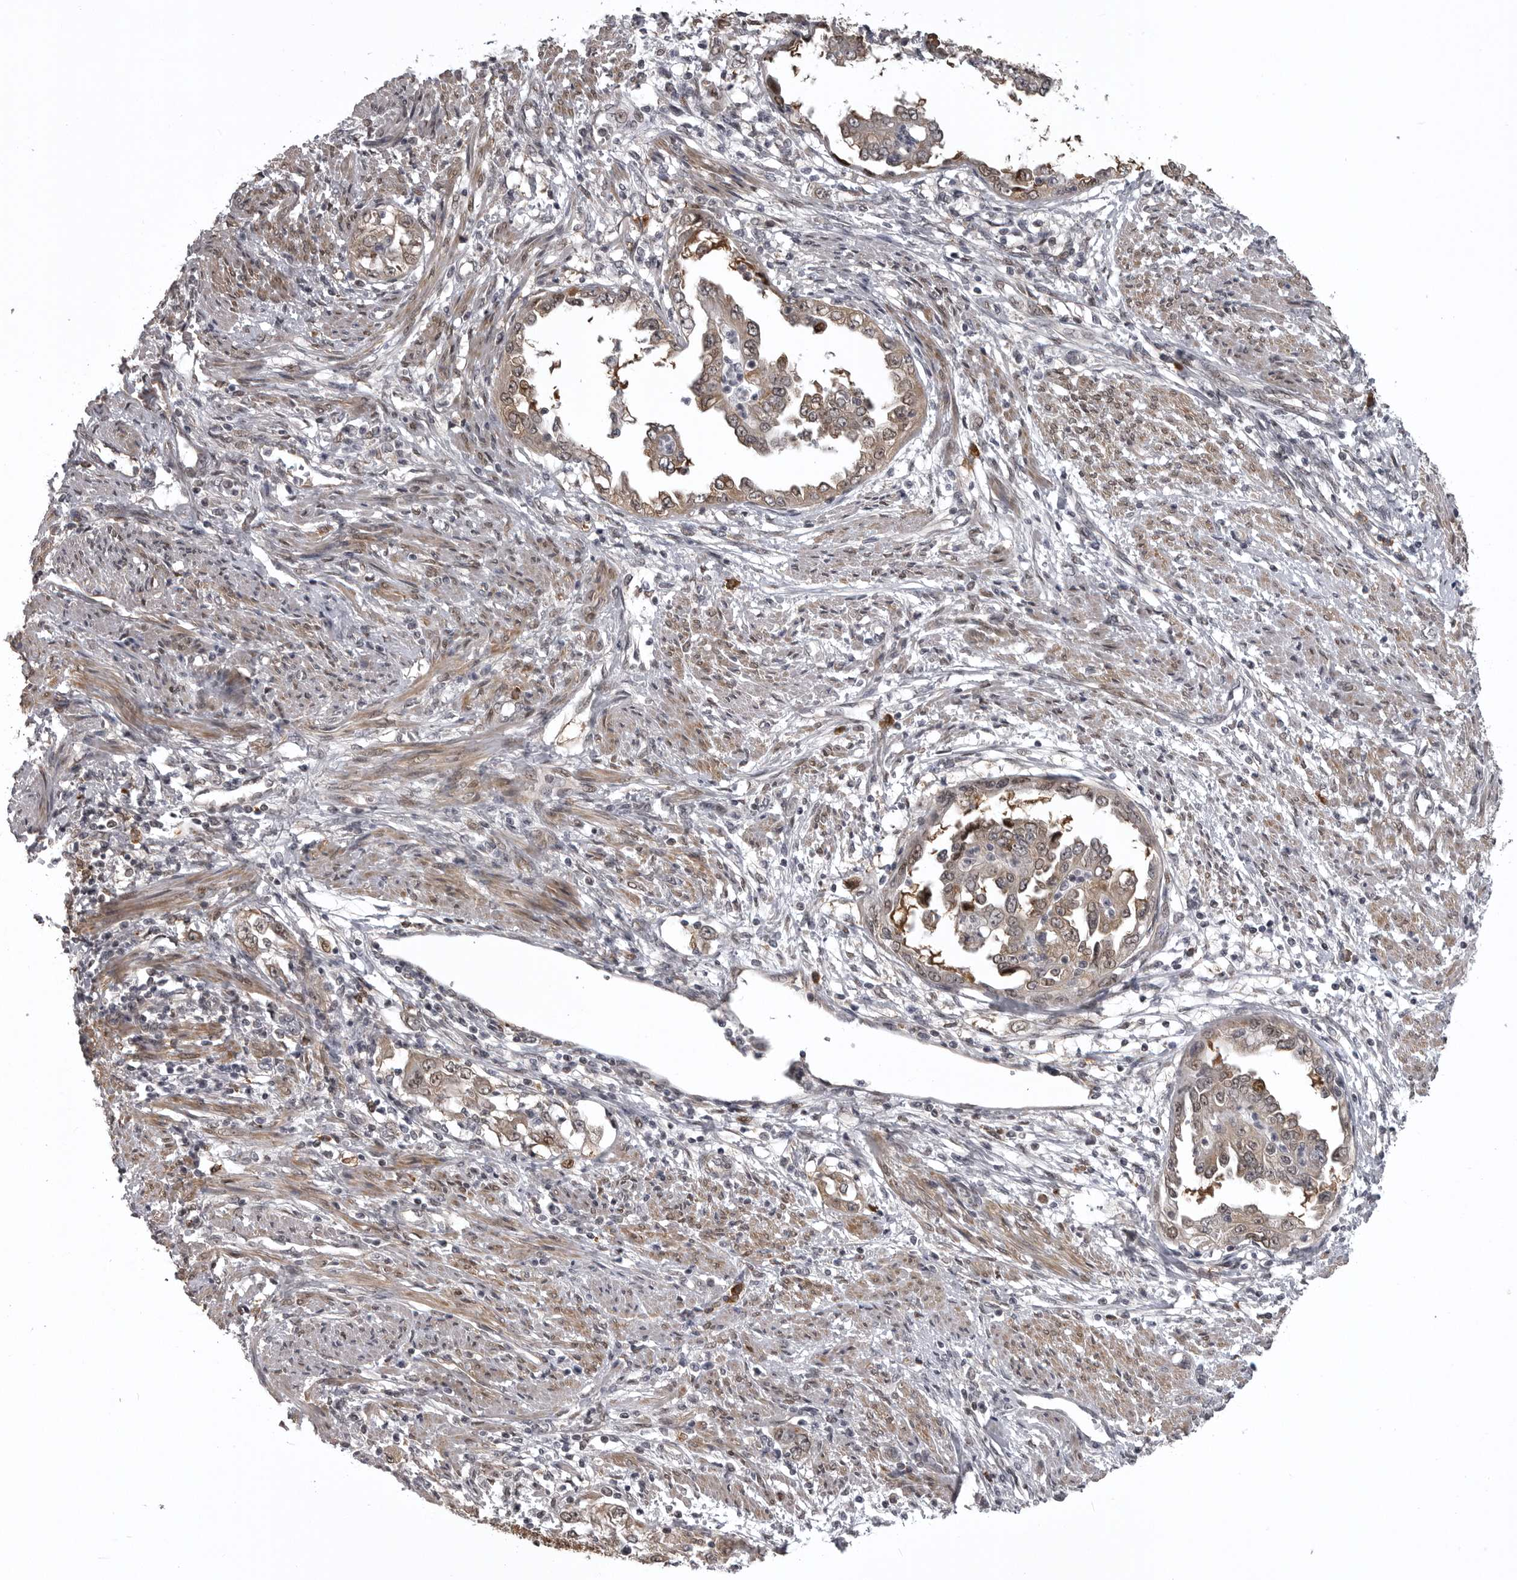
{"staining": {"intensity": "moderate", "quantity": ">75%", "location": "cytoplasmic/membranous,nuclear"}, "tissue": "endometrial cancer", "cell_type": "Tumor cells", "image_type": "cancer", "snomed": [{"axis": "morphology", "description": "Adenocarcinoma, NOS"}, {"axis": "topography", "description": "Endometrium"}], "caption": "This image shows immunohistochemistry staining of human endometrial cancer, with medium moderate cytoplasmic/membranous and nuclear expression in about >75% of tumor cells.", "gene": "SNX16", "patient": {"sex": "female", "age": 85}}